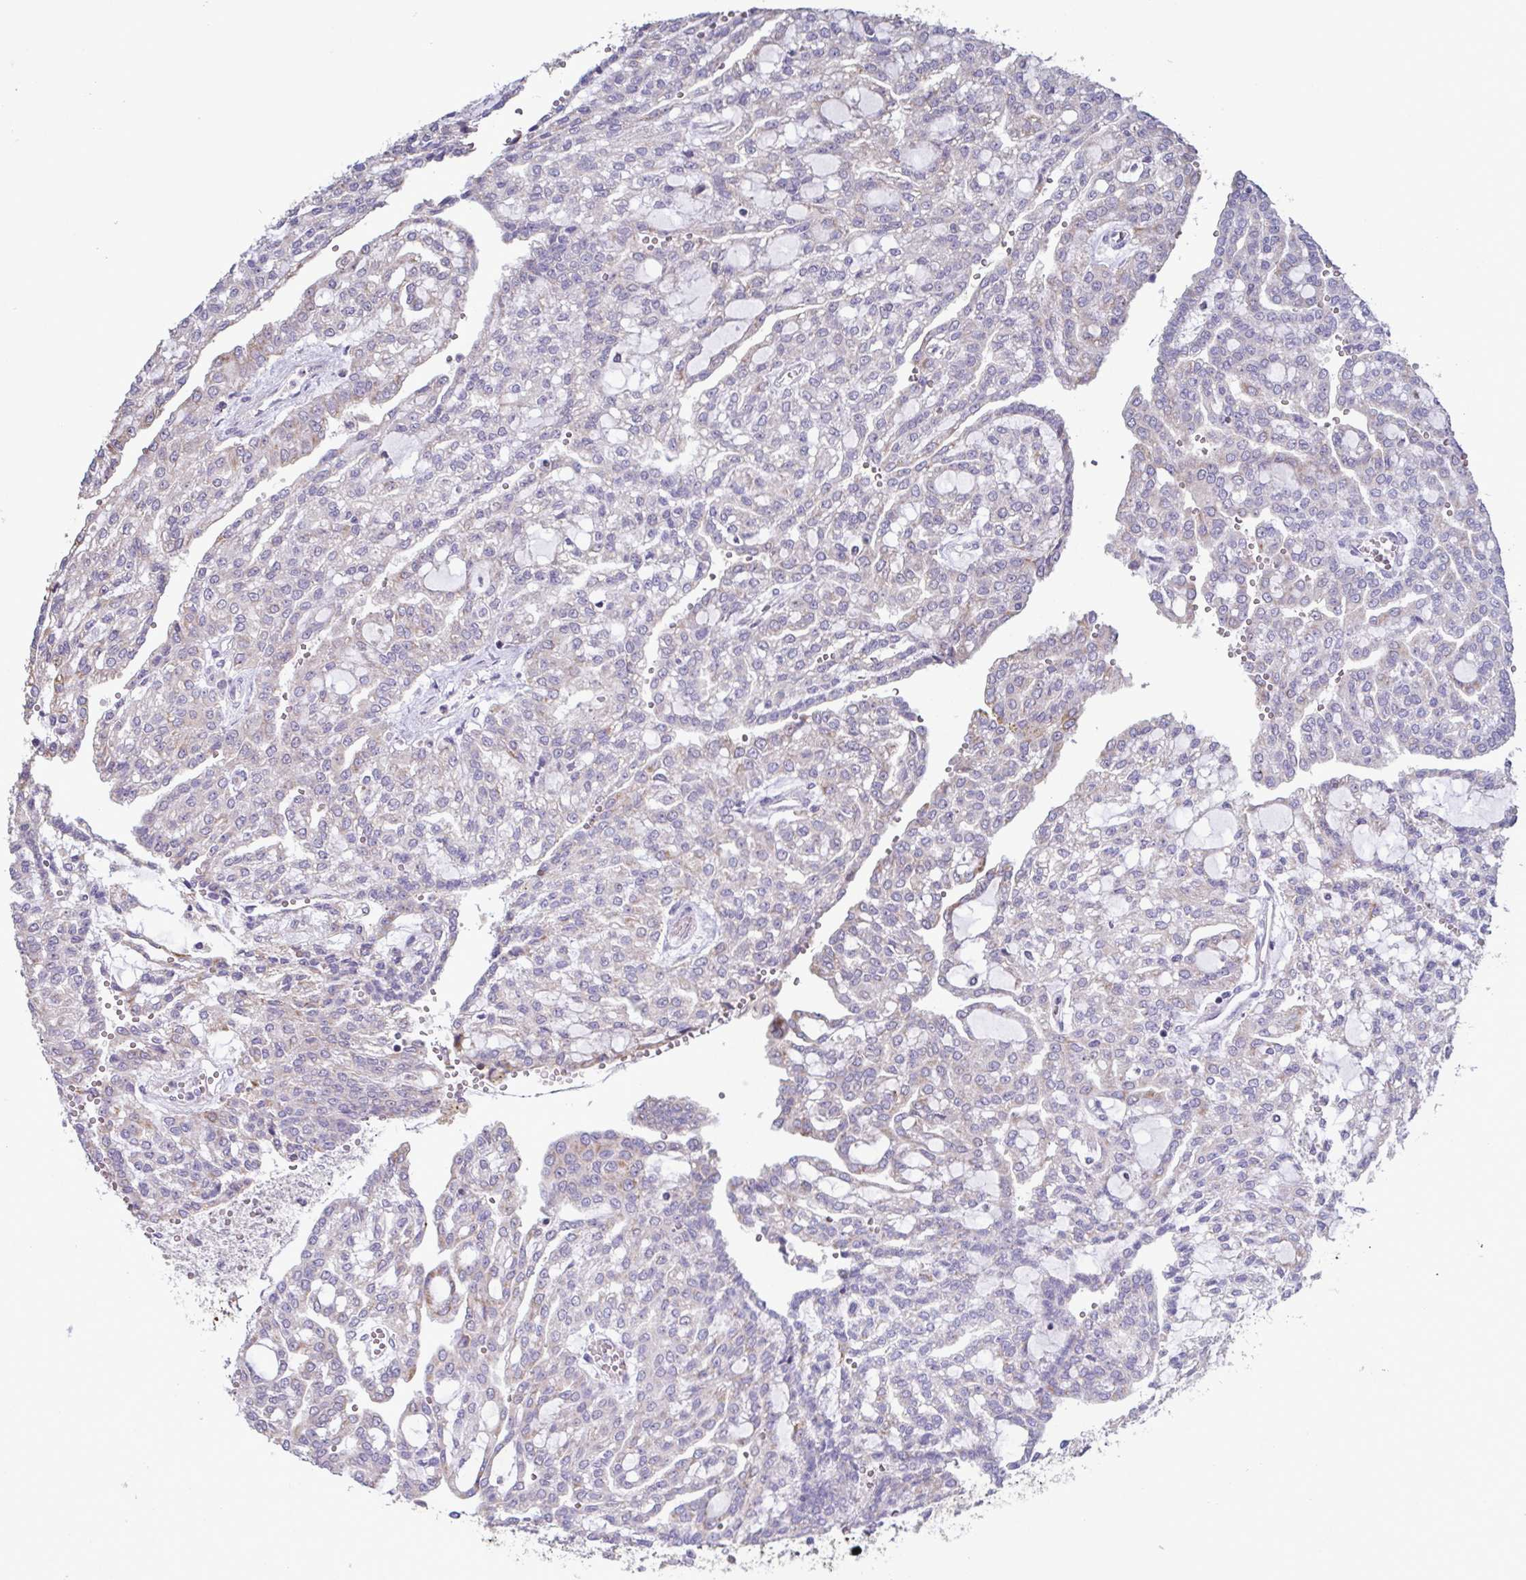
{"staining": {"intensity": "negative", "quantity": "none", "location": "none"}, "tissue": "renal cancer", "cell_type": "Tumor cells", "image_type": "cancer", "snomed": [{"axis": "morphology", "description": "Adenocarcinoma, NOS"}, {"axis": "topography", "description": "Kidney"}], "caption": "Protein analysis of adenocarcinoma (renal) demonstrates no significant staining in tumor cells.", "gene": "GLDC", "patient": {"sex": "male", "age": 63}}